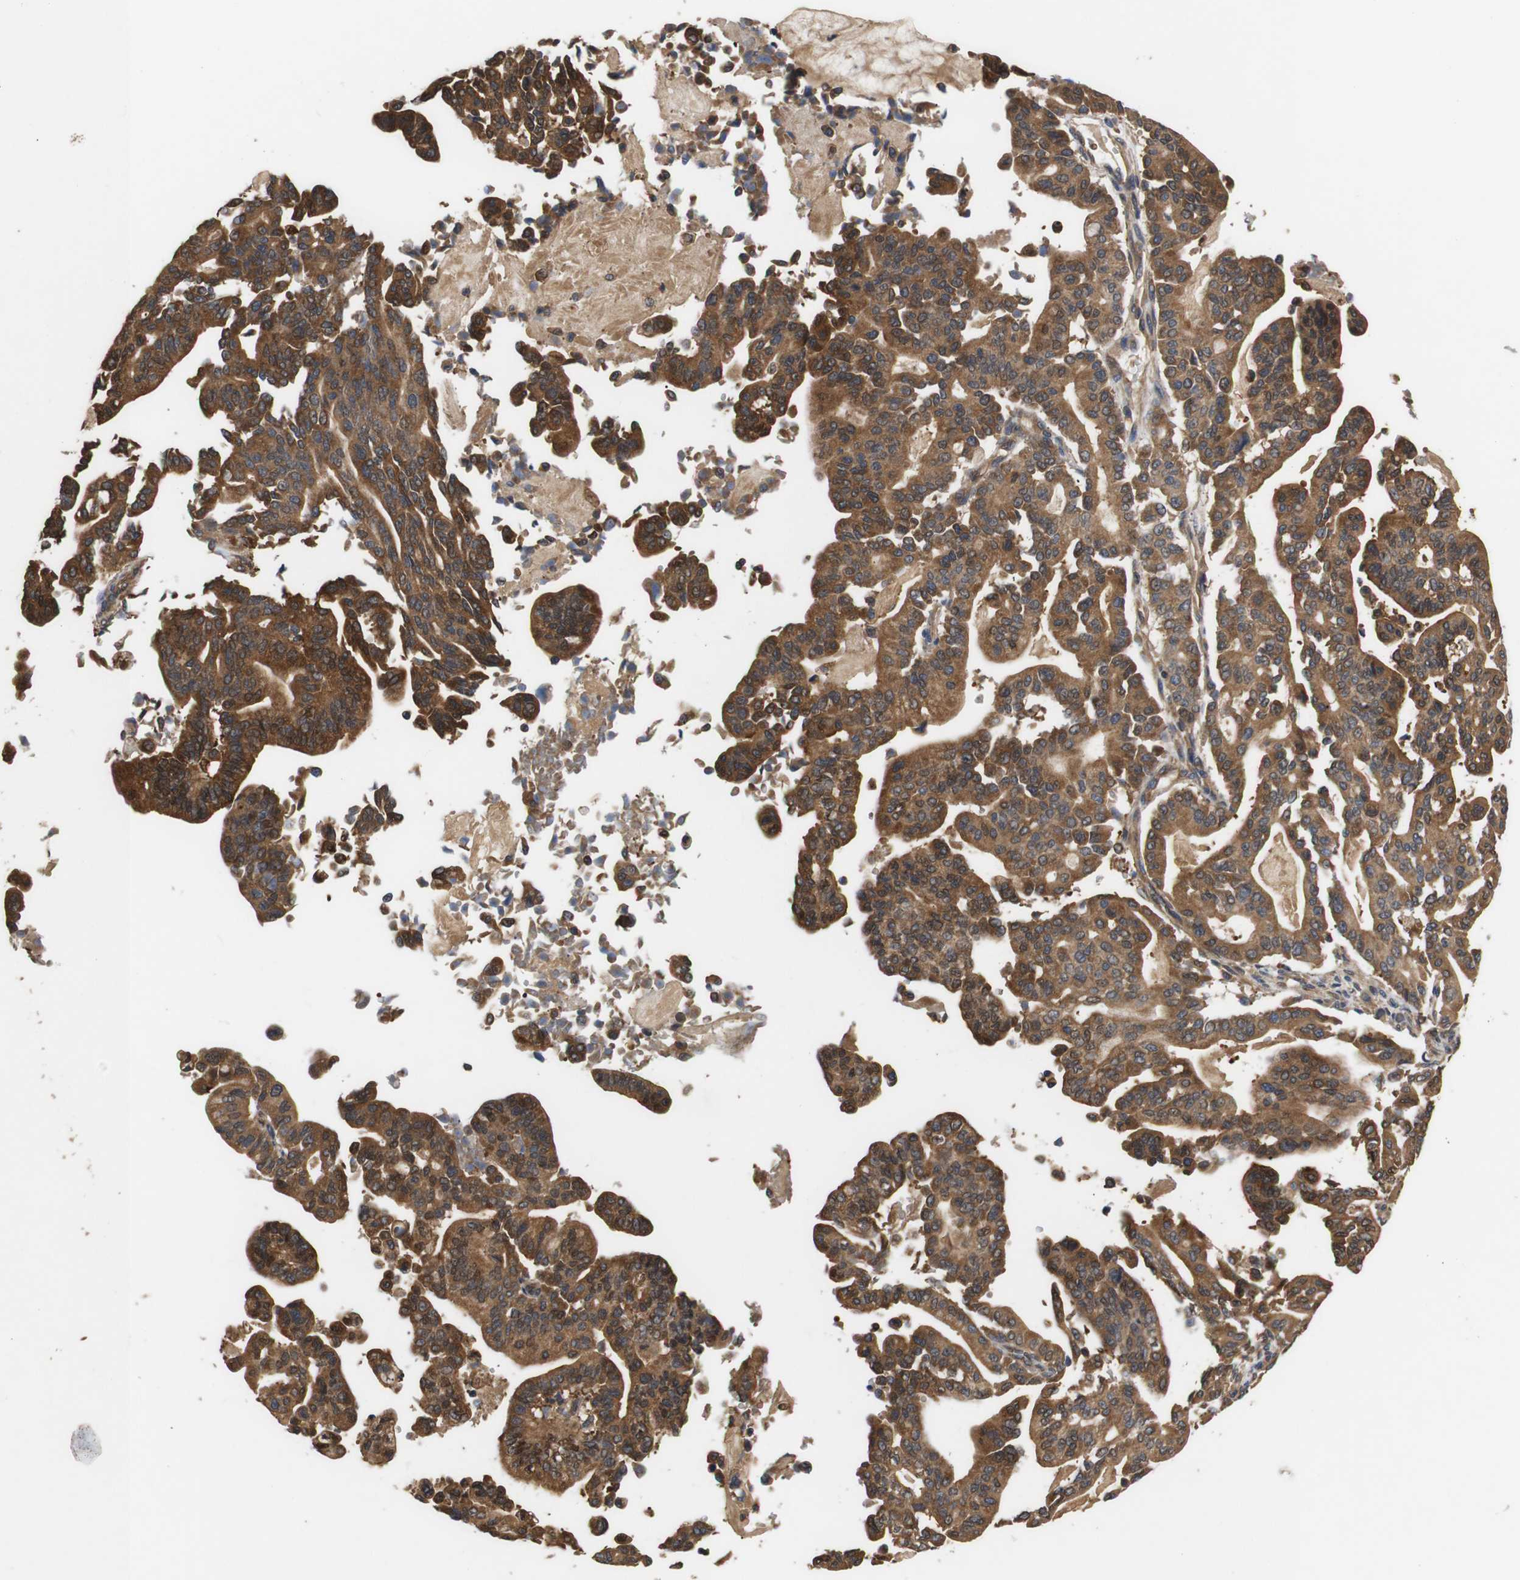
{"staining": {"intensity": "strong", "quantity": ">75%", "location": "cytoplasmic/membranous"}, "tissue": "pancreatic cancer", "cell_type": "Tumor cells", "image_type": "cancer", "snomed": [{"axis": "morphology", "description": "Adenocarcinoma, NOS"}, {"axis": "topography", "description": "Pancreas"}], "caption": "Strong cytoplasmic/membranous protein positivity is appreciated in about >75% of tumor cells in pancreatic cancer (adenocarcinoma). The protein is stained brown, and the nuclei are stained in blue (DAB (3,3'-diaminobenzidine) IHC with brightfield microscopy, high magnification).", "gene": "DDR1", "patient": {"sex": "male", "age": 63}}